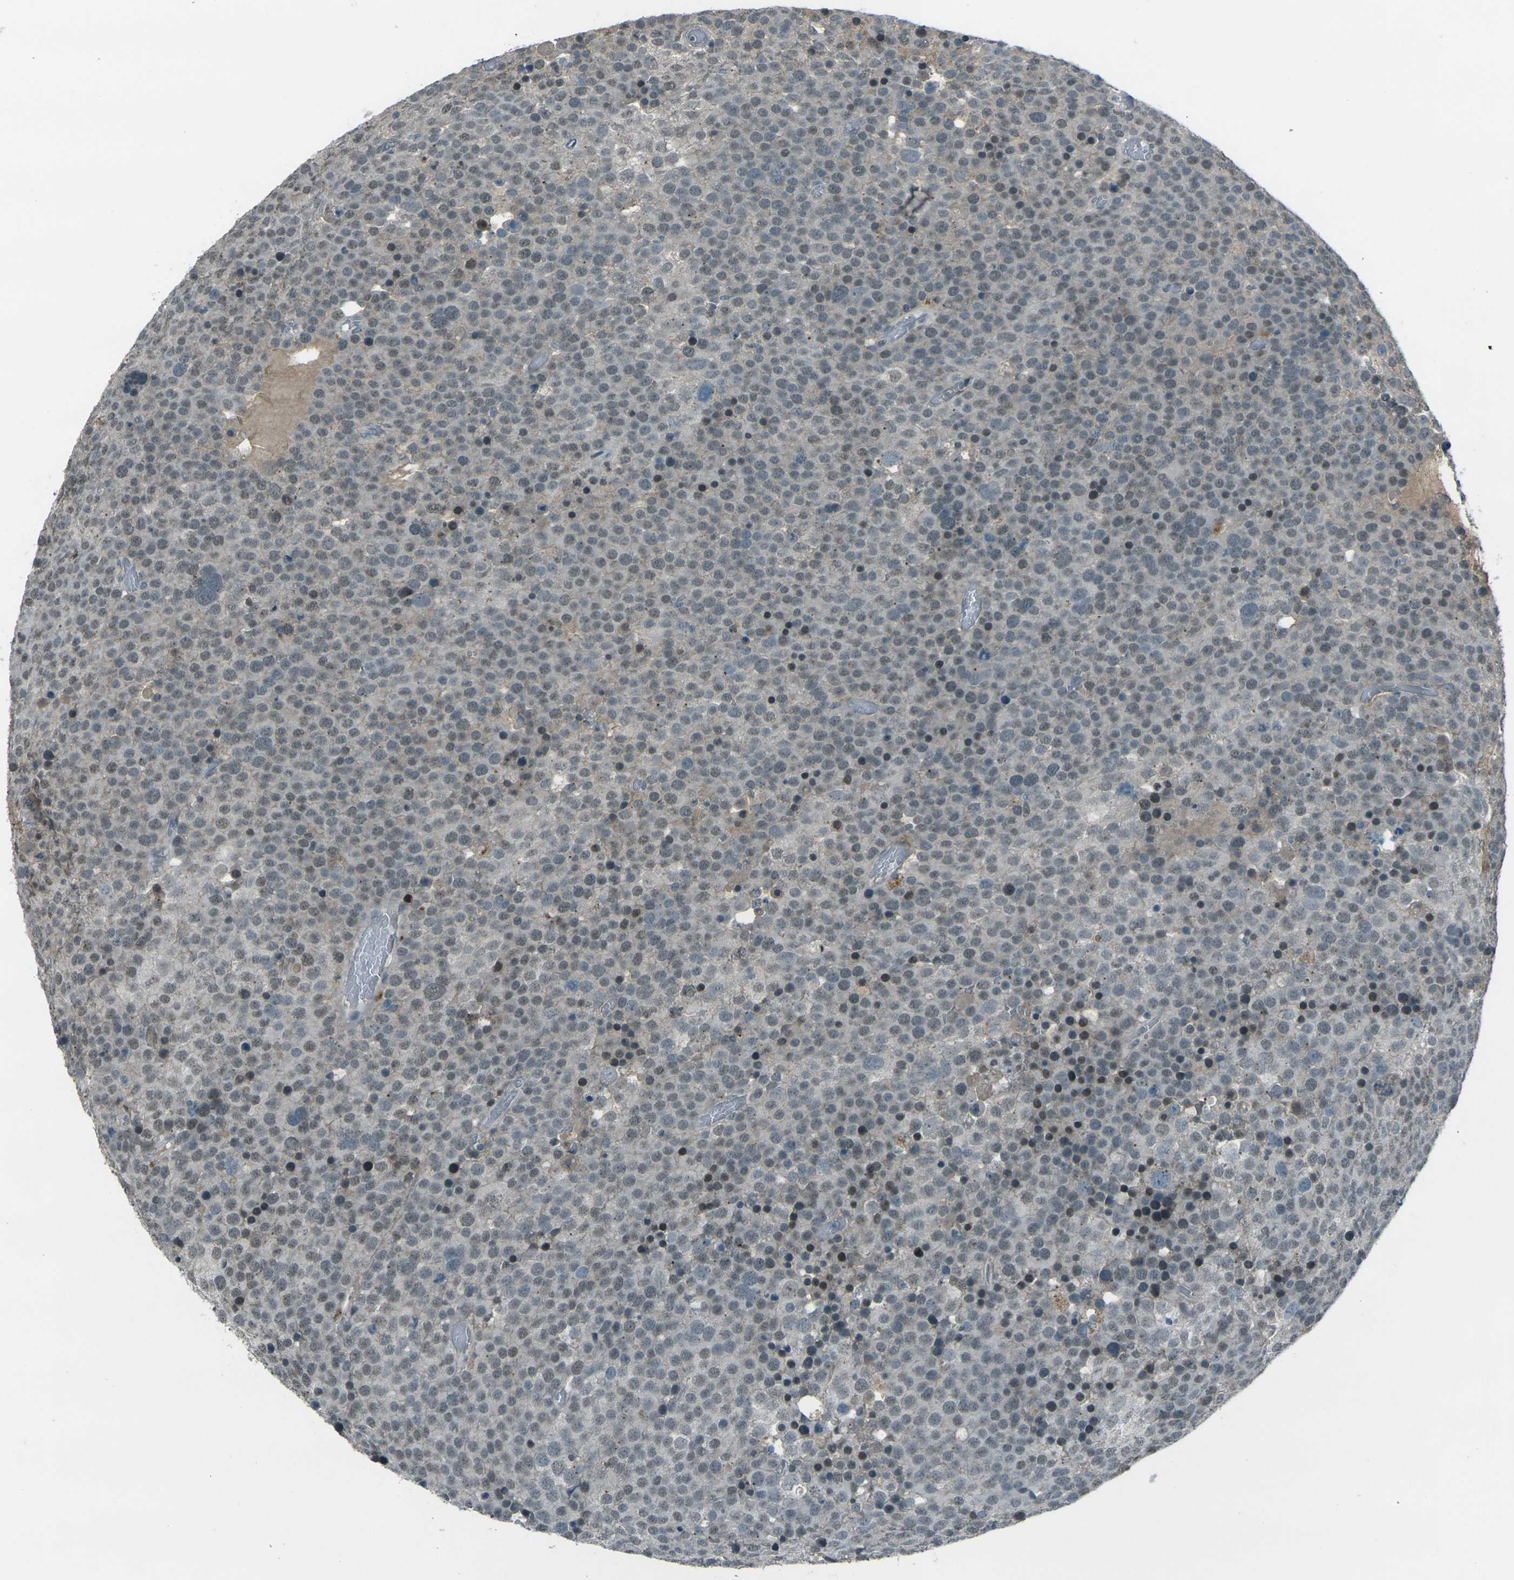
{"staining": {"intensity": "moderate", "quantity": "<25%", "location": "cytoplasmic/membranous,nuclear"}, "tissue": "testis cancer", "cell_type": "Tumor cells", "image_type": "cancer", "snomed": [{"axis": "morphology", "description": "Seminoma, NOS"}, {"axis": "topography", "description": "Testis"}], "caption": "Protein analysis of testis cancer (seminoma) tissue exhibits moderate cytoplasmic/membranous and nuclear positivity in approximately <25% of tumor cells.", "gene": "GPR19", "patient": {"sex": "male", "age": 71}}